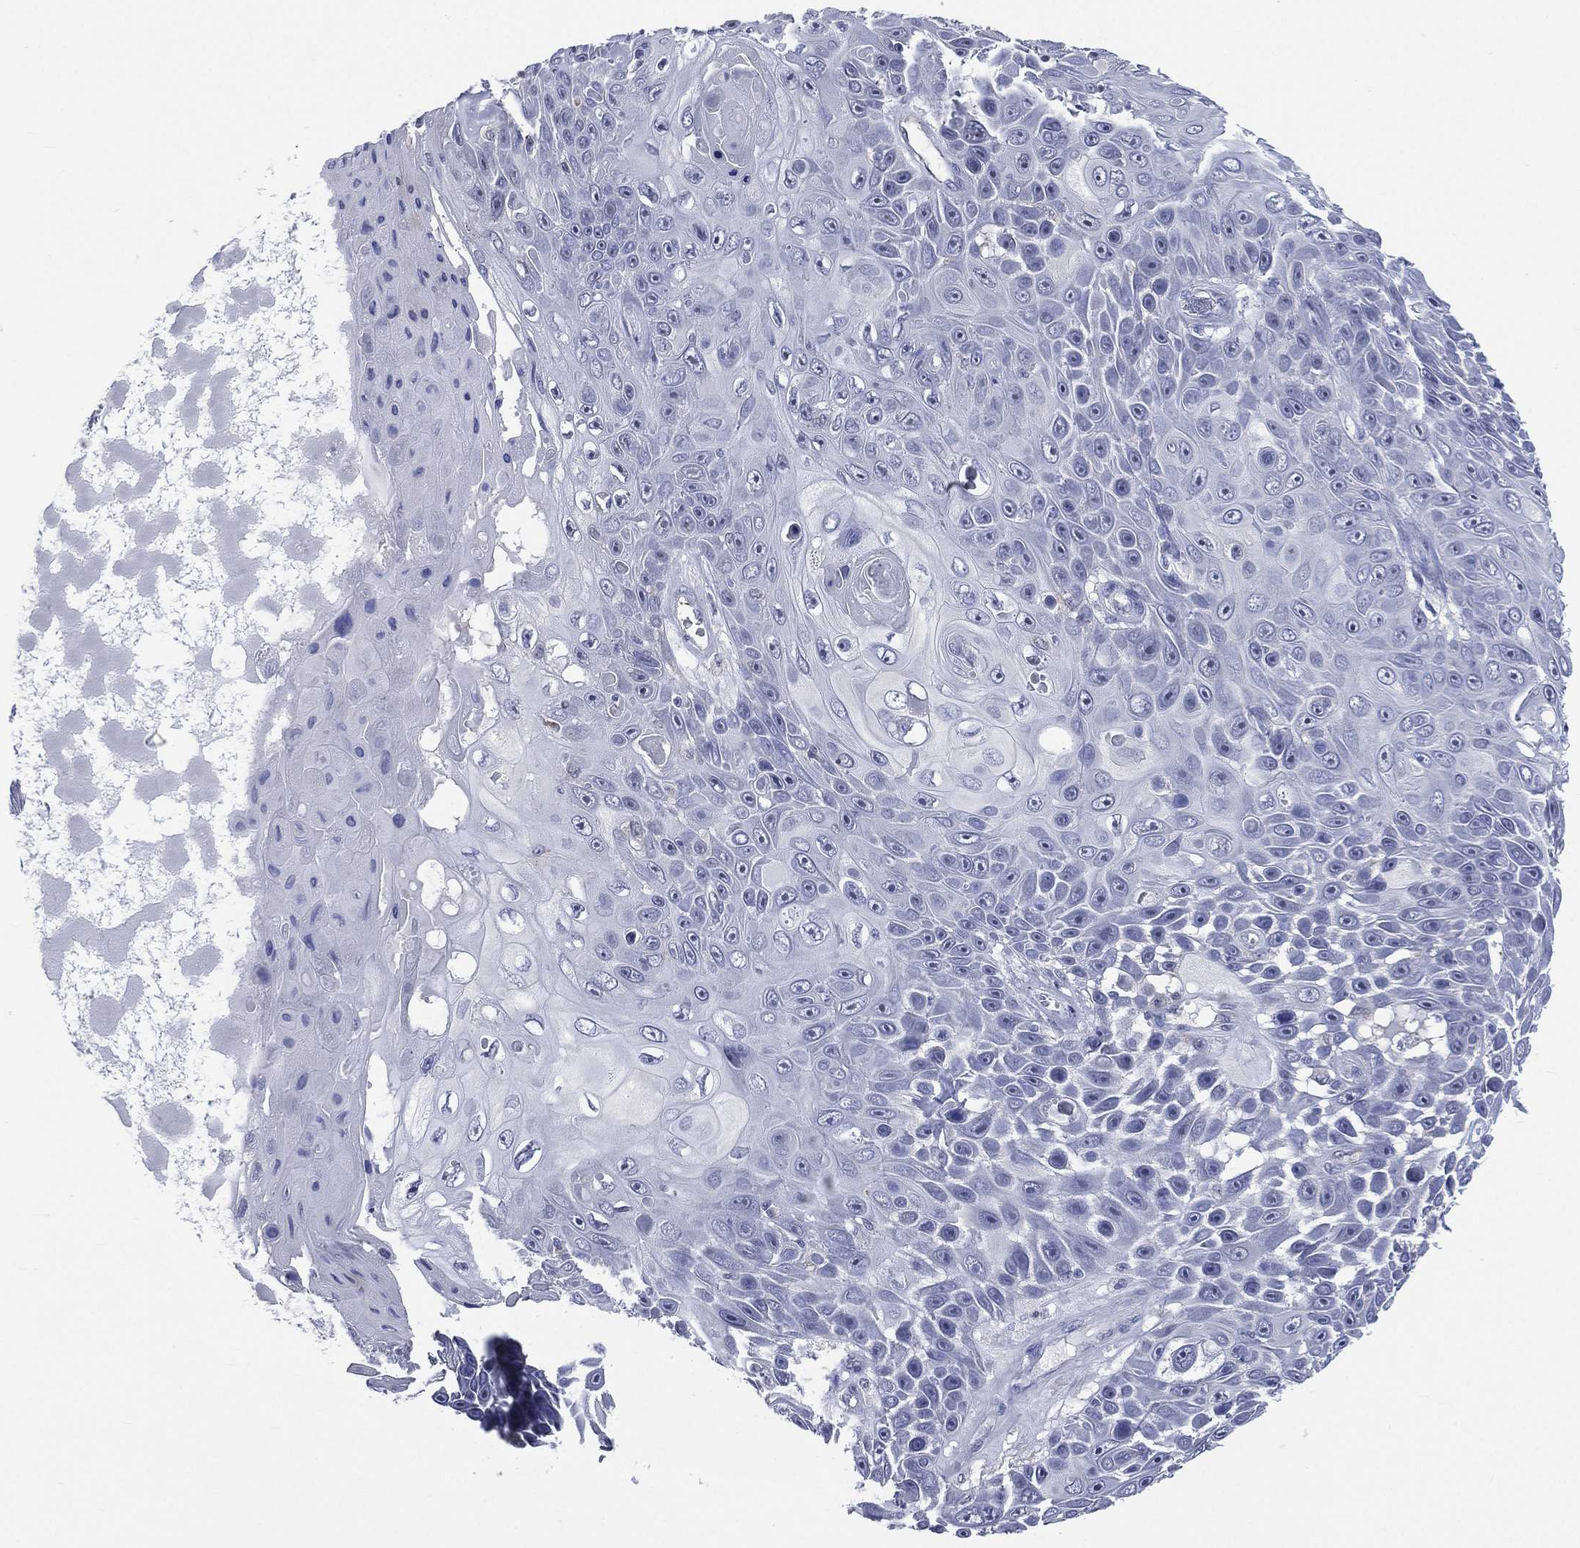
{"staining": {"intensity": "negative", "quantity": "none", "location": "none"}, "tissue": "skin cancer", "cell_type": "Tumor cells", "image_type": "cancer", "snomed": [{"axis": "morphology", "description": "Squamous cell carcinoma, NOS"}, {"axis": "topography", "description": "Skin"}], "caption": "Photomicrograph shows no significant protein positivity in tumor cells of skin cancer. (DAB IHC visualized using brightfield microscopy, high magnification).", "gene": "AKAP3", "patient": {"sex": "male", "age": 82}}